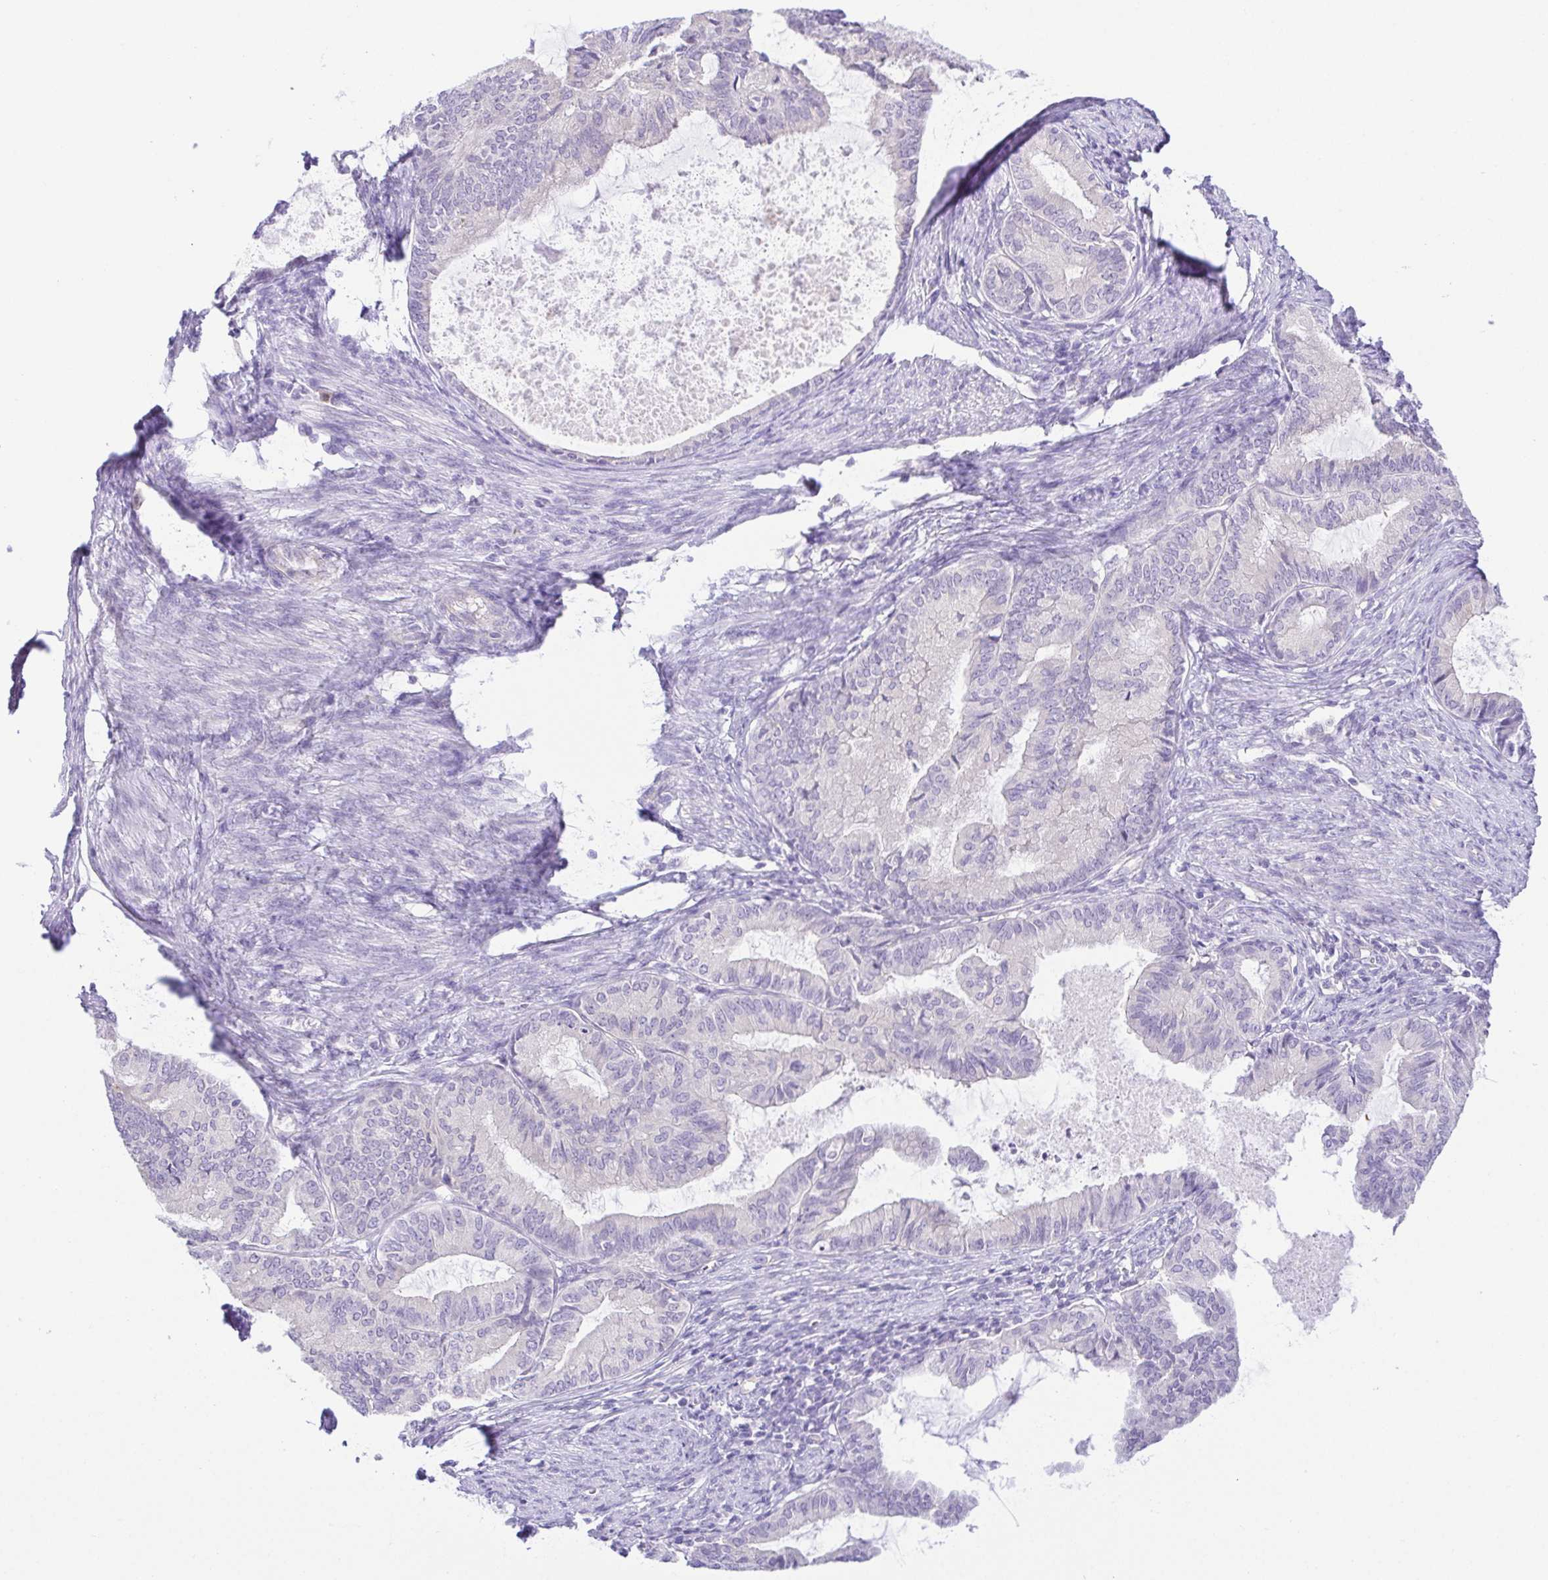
{"staining": {"intensity": "negative", "quantity": "none", "location": "none"}, "tissue": "endometrial cancer", "cell_type": "Tumor cells", "image_type": "cancer", "snomed": [{"axis": "morphology", "description": "Adenocarcinoma, NOS"}, {"axis": "topography", "description": "Endometrium"}], "caption": "Immunohistochemistry (IHC) photomicrograph of neoplastic tissue: endometrial cancer stained with DAB displays no significant protein positivity in tumor cells.", "gene": "KRTDAP", "patient": {"sex": "female", "age": 86}}